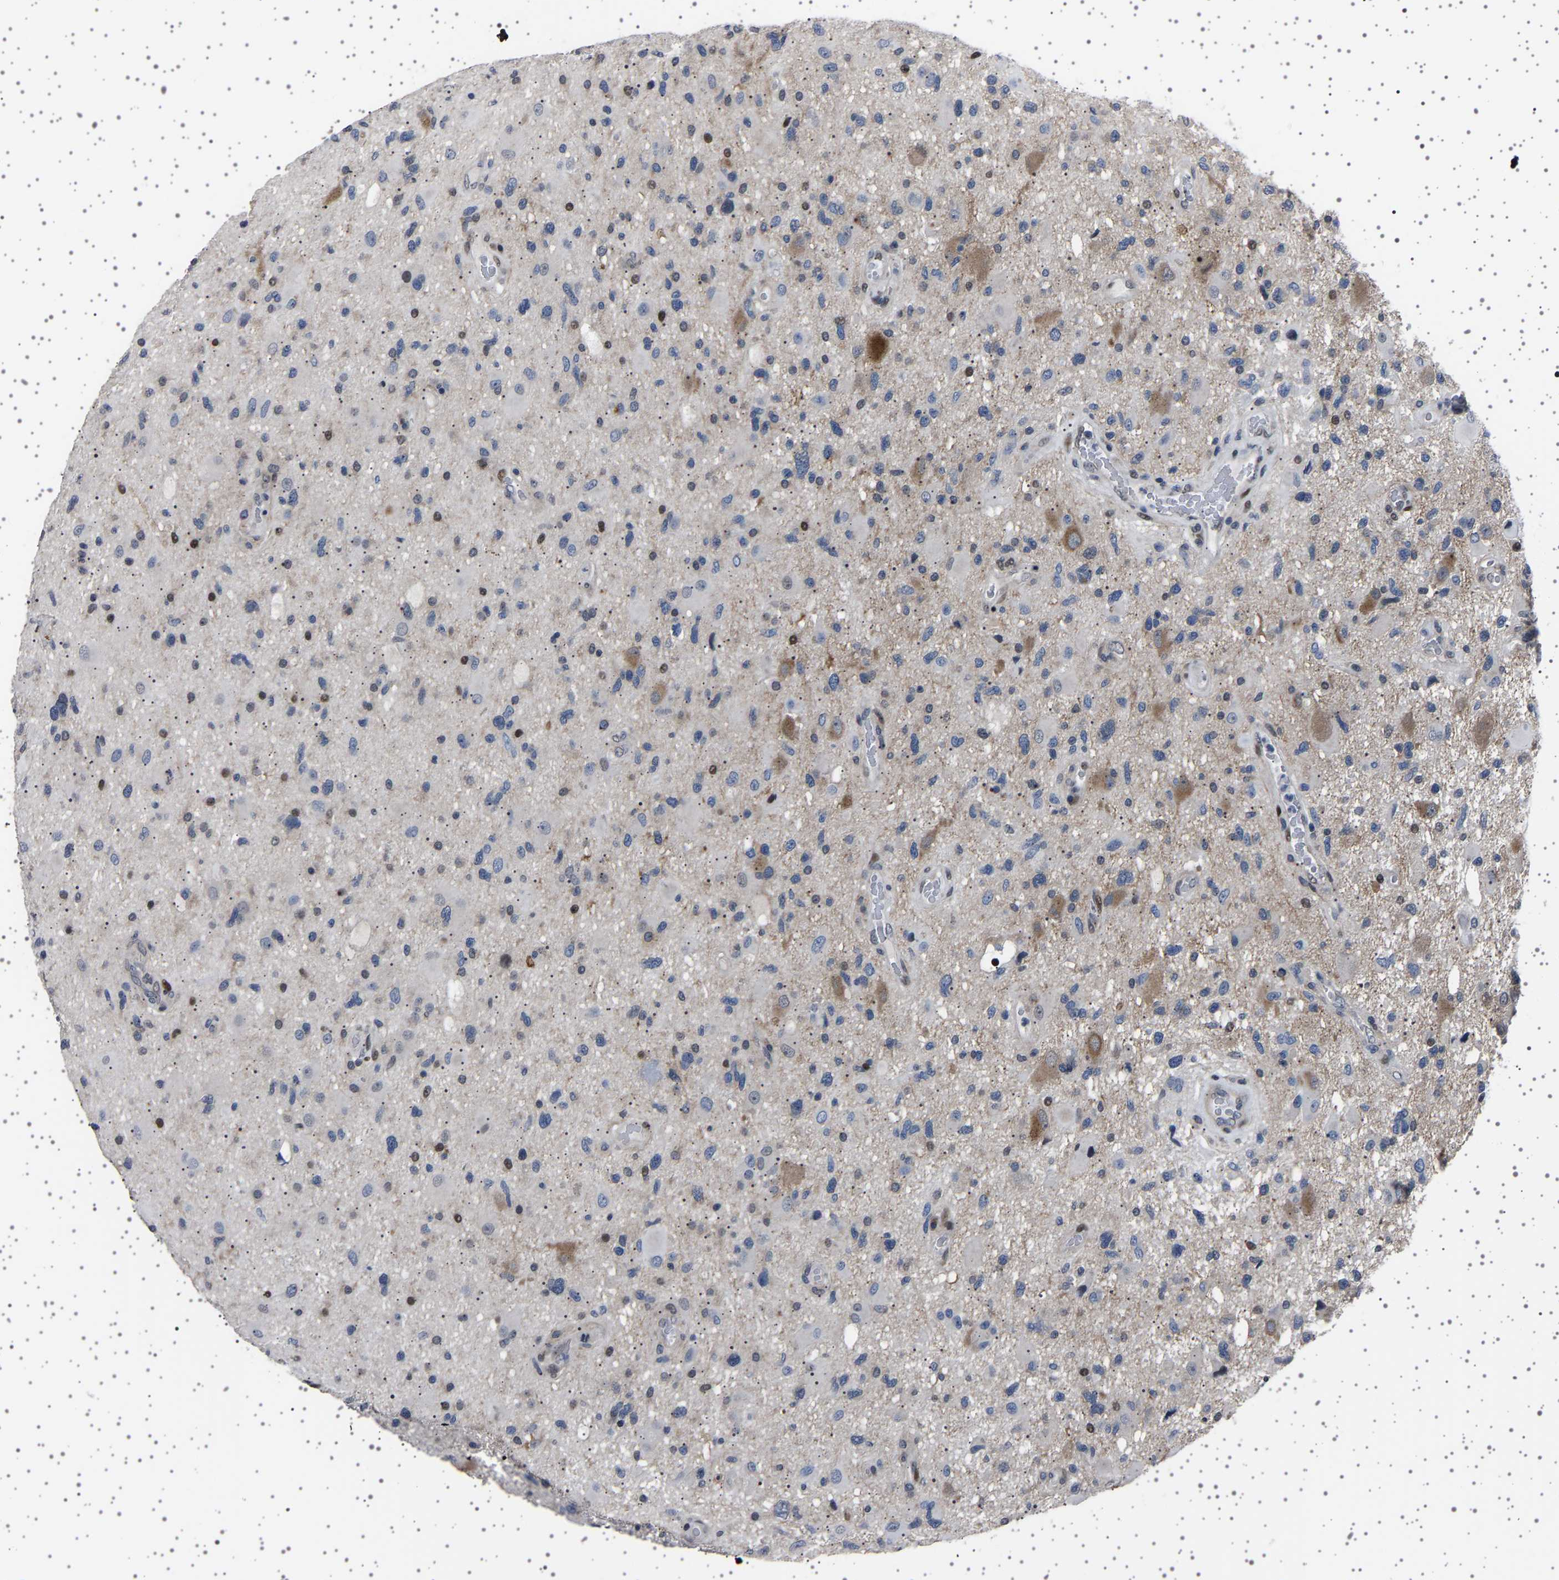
{"staining": {"intensity": "moderate", "quantity": "<25%", "location": "nuclear"}, "tissue": "glioma", "cell_type": "Tumor cells", "image_type": "cancer", "snomed": [{"axis": "morphology", "description": "Glioma, malignant, High grade"}, {"axis": "topography", "description": "Brain"}], "caption": "A low amount of moderate nuclear staining is identified in approximately <25% of tumor cells in glioma tissue.", "gene": "PAK5", "patient": {"sex": "male", "age": 33}}